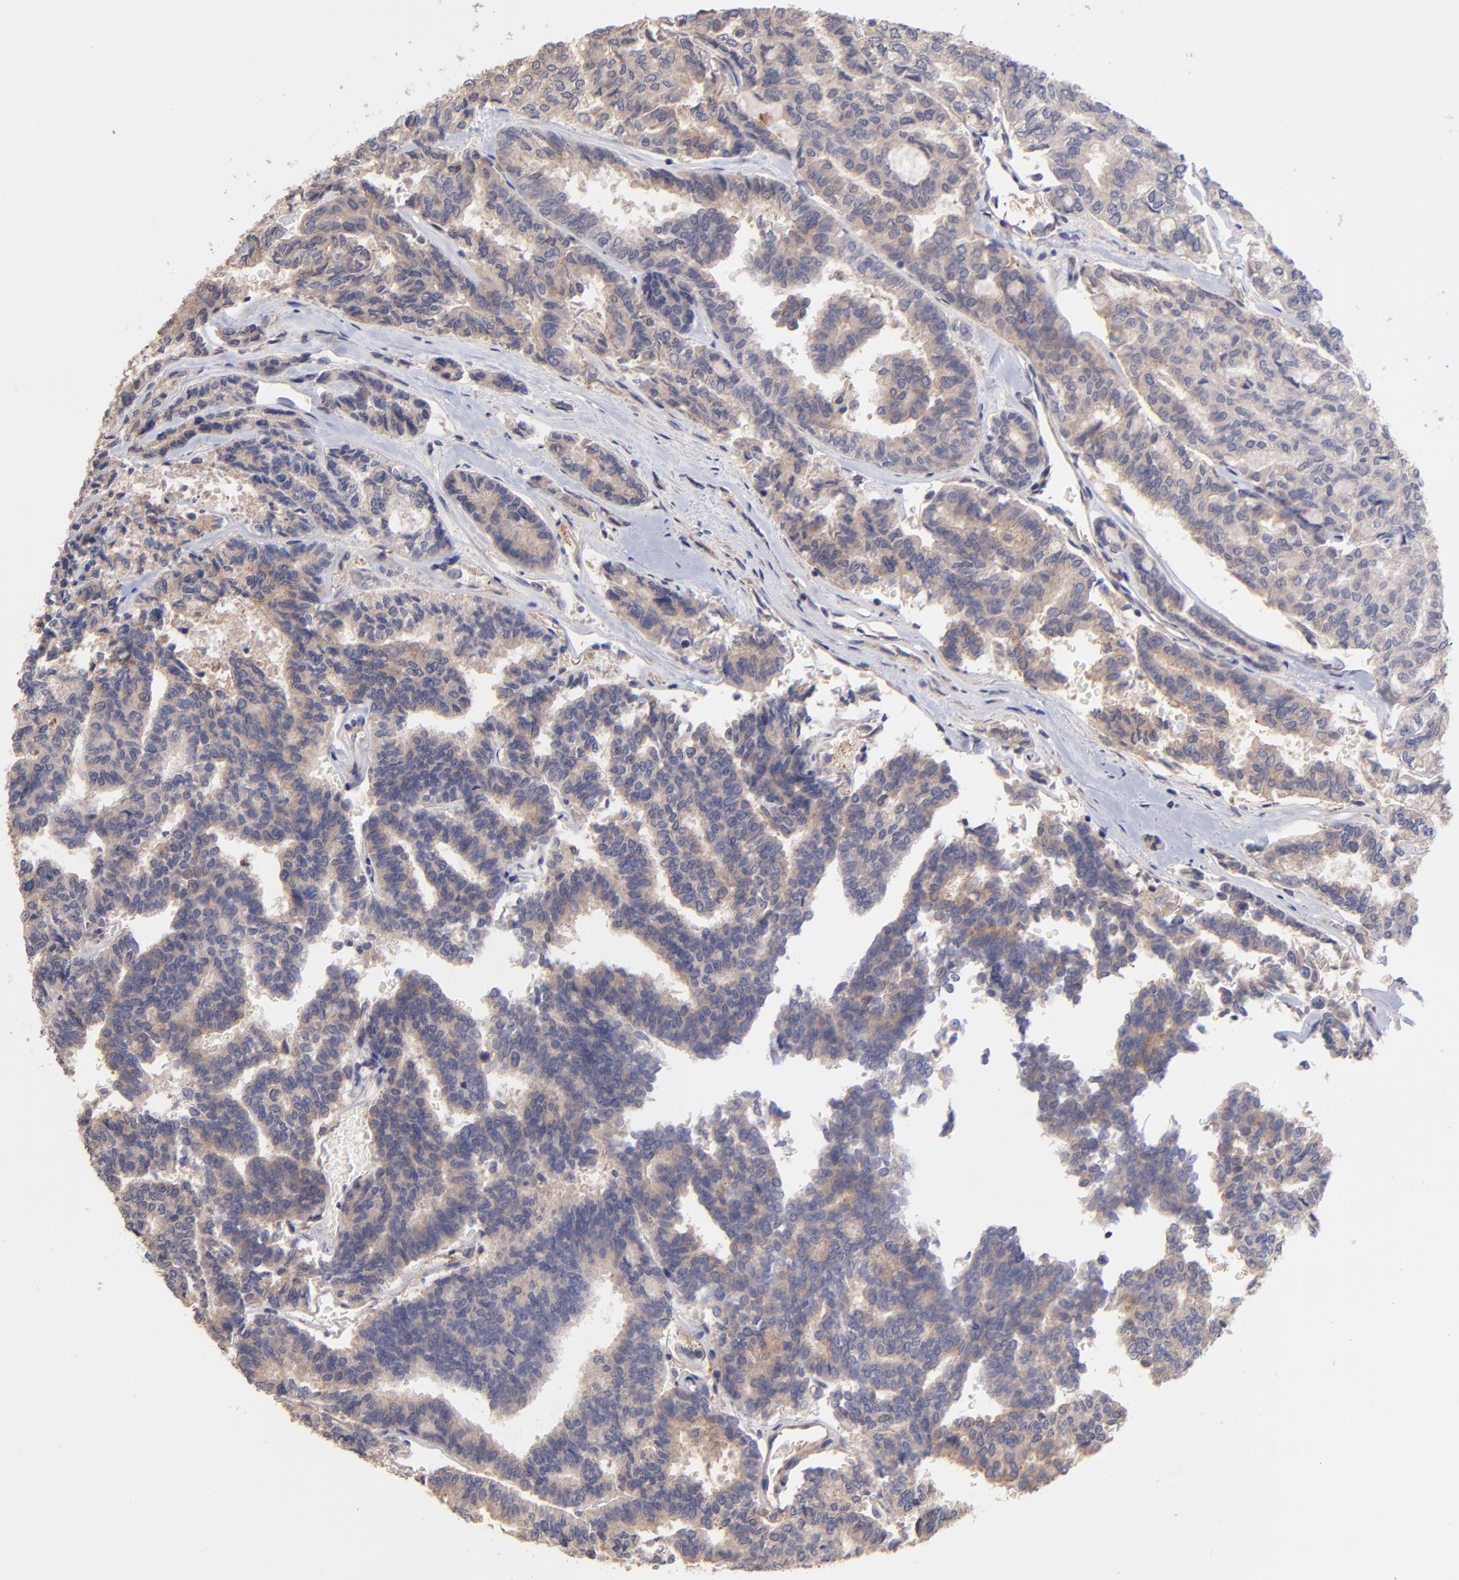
{"staining": {"intensity": "weak", "quantity": "<25%", "location": "cytoplasmic/membranous"}, "tissue": "thyroid cancer", "cell_type": "Tumor cells", "image_type": "cancer", "snomed": [{"axis": "morphology", "description": "Papillary adenocarcinoma, NOS"}, {"axis": "topography", "description": "Thyroid gland"}], "caption": "An IHC histopathology image of thyroid papillary adenocarcinoma is shown. There is no staining in tumor cells of thyroid papillary adenocarcinoma.", "gene": "ASB7", "patient": {"sex": "female", "age": 35}}